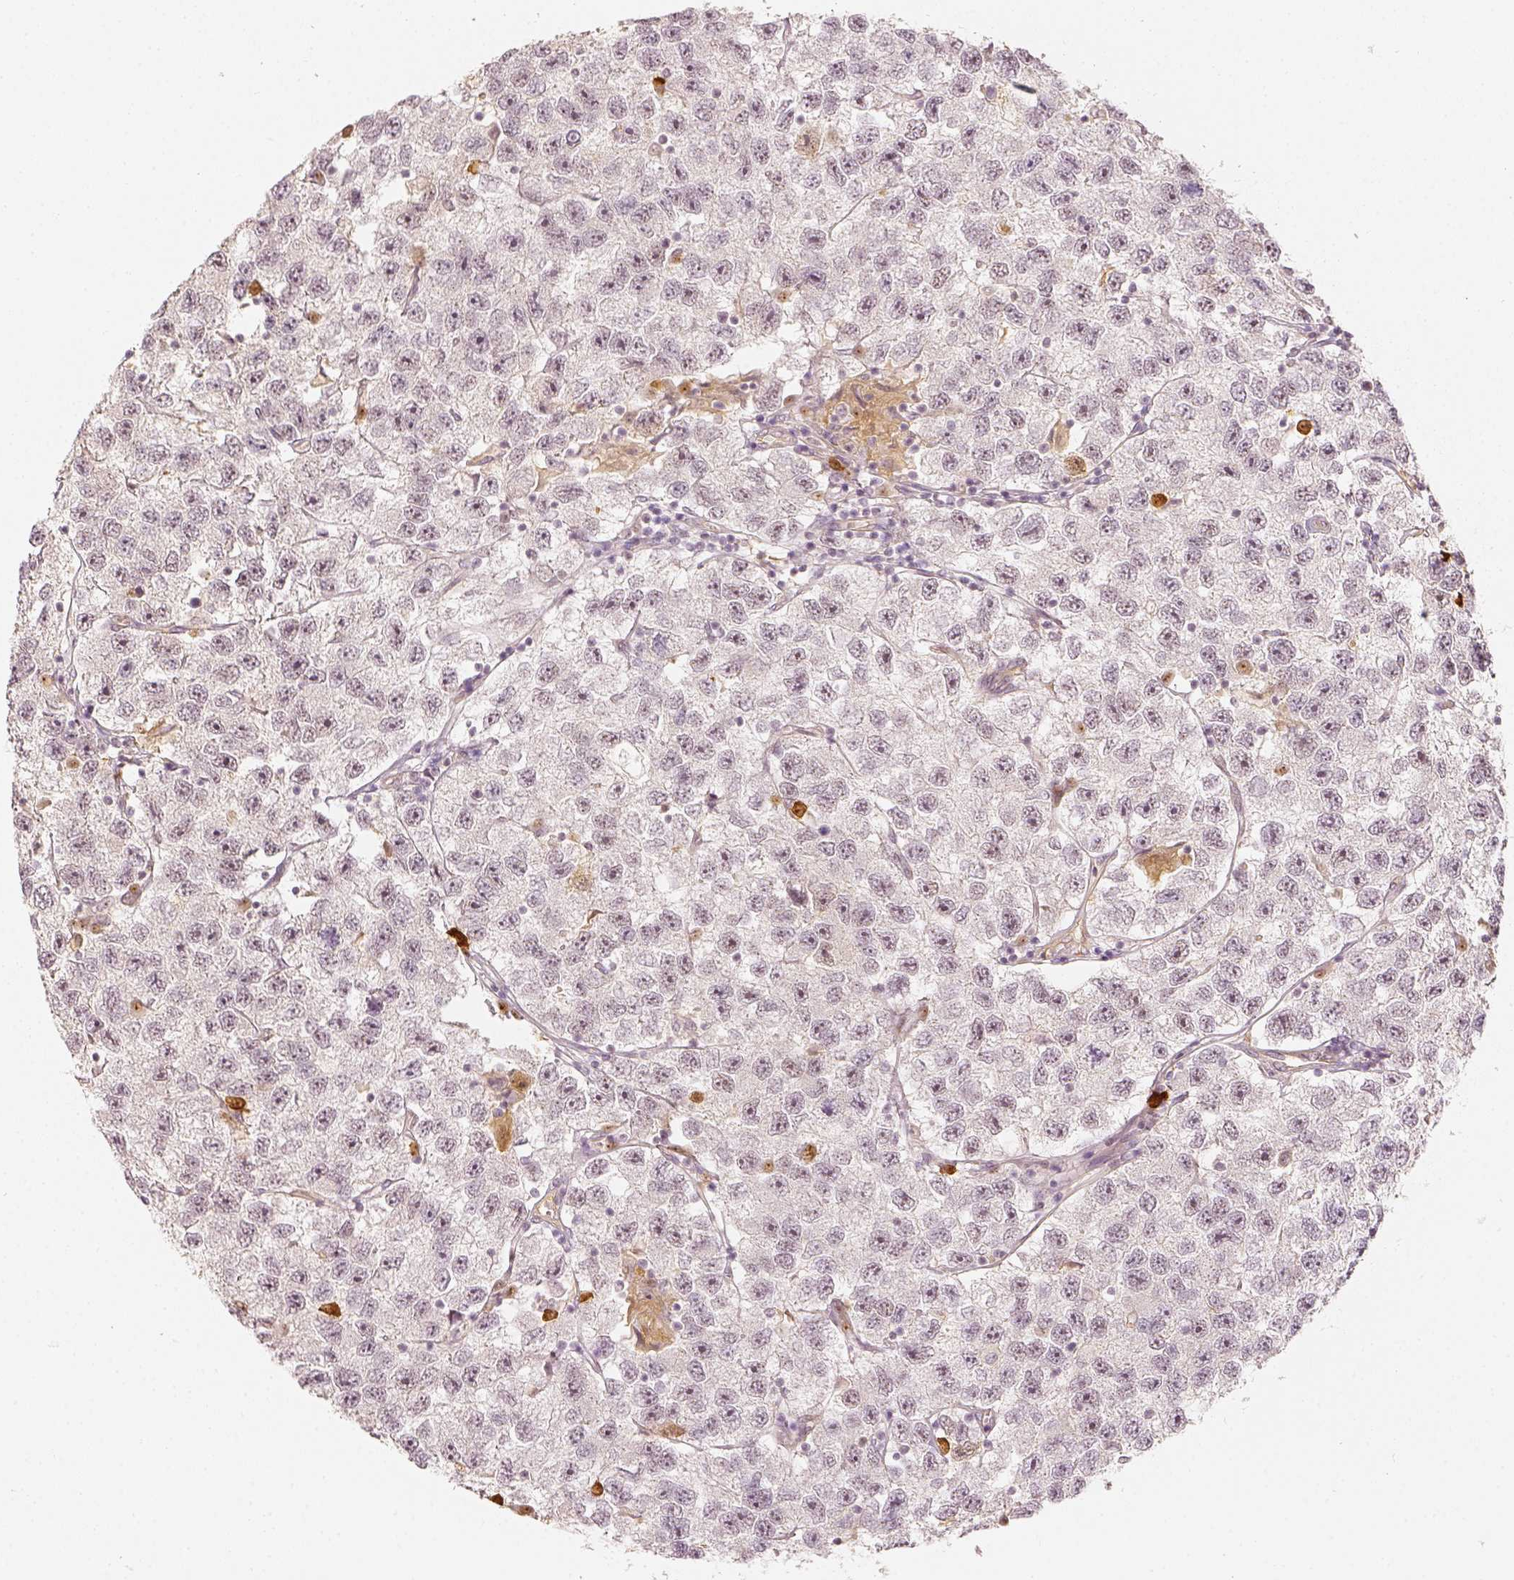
{"staining": {"intensity": "negative", "quantity": "none", "location": "none"}, "tissue": "testis cancer", "cell_type": "Tumor cells", "image_type": "cancer", "snomed": [{"axis": "morphology", "description": "Seminoma, NOS"}, {"axis": "topography", "description": "Testis"}], "caption": "This is an immunohistochemistry histopathology image of human testis cancer (seminoma). There is no staining in tumor cells.", "gene": "EAF2", "patient": {"sex": "male", "age": 26}}